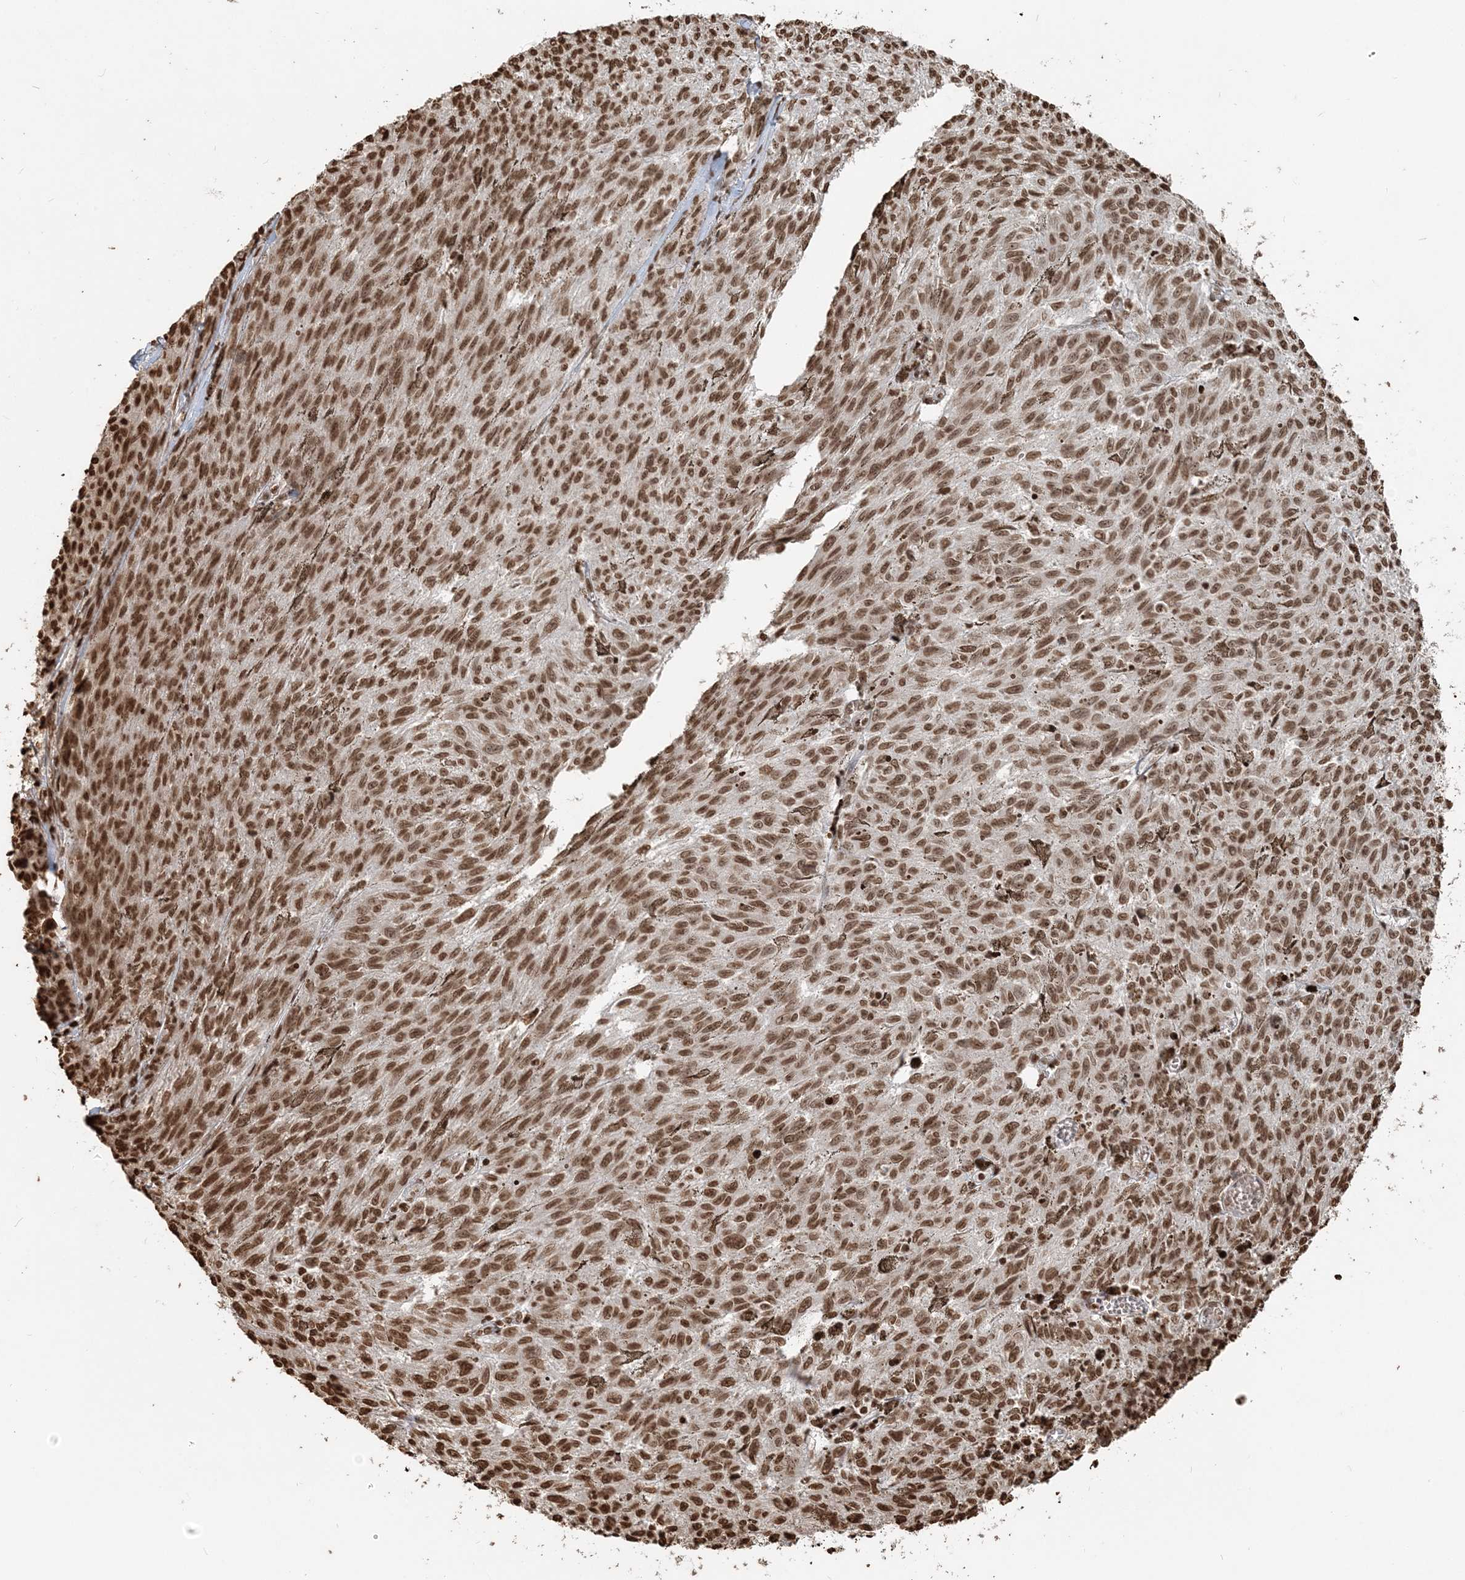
{"staining": {"intensity": "strong", "quantity": ">75%", "location": "nuclear"}, "tissue": "melanoma", "cell_type": "Tumor cells", "image_type": "cancer", "snomed": [{"axis": "morphology", "description": "Malignant melanoma, NOS"}, {"axis": "topography", "description": "Skin"}], "caption": "A brown stain highlights strong nuclear expression of a protein in human melanoma tumor cells.", "gene": "H3-3B", "patient": {"sex": "female", "age": 72}}